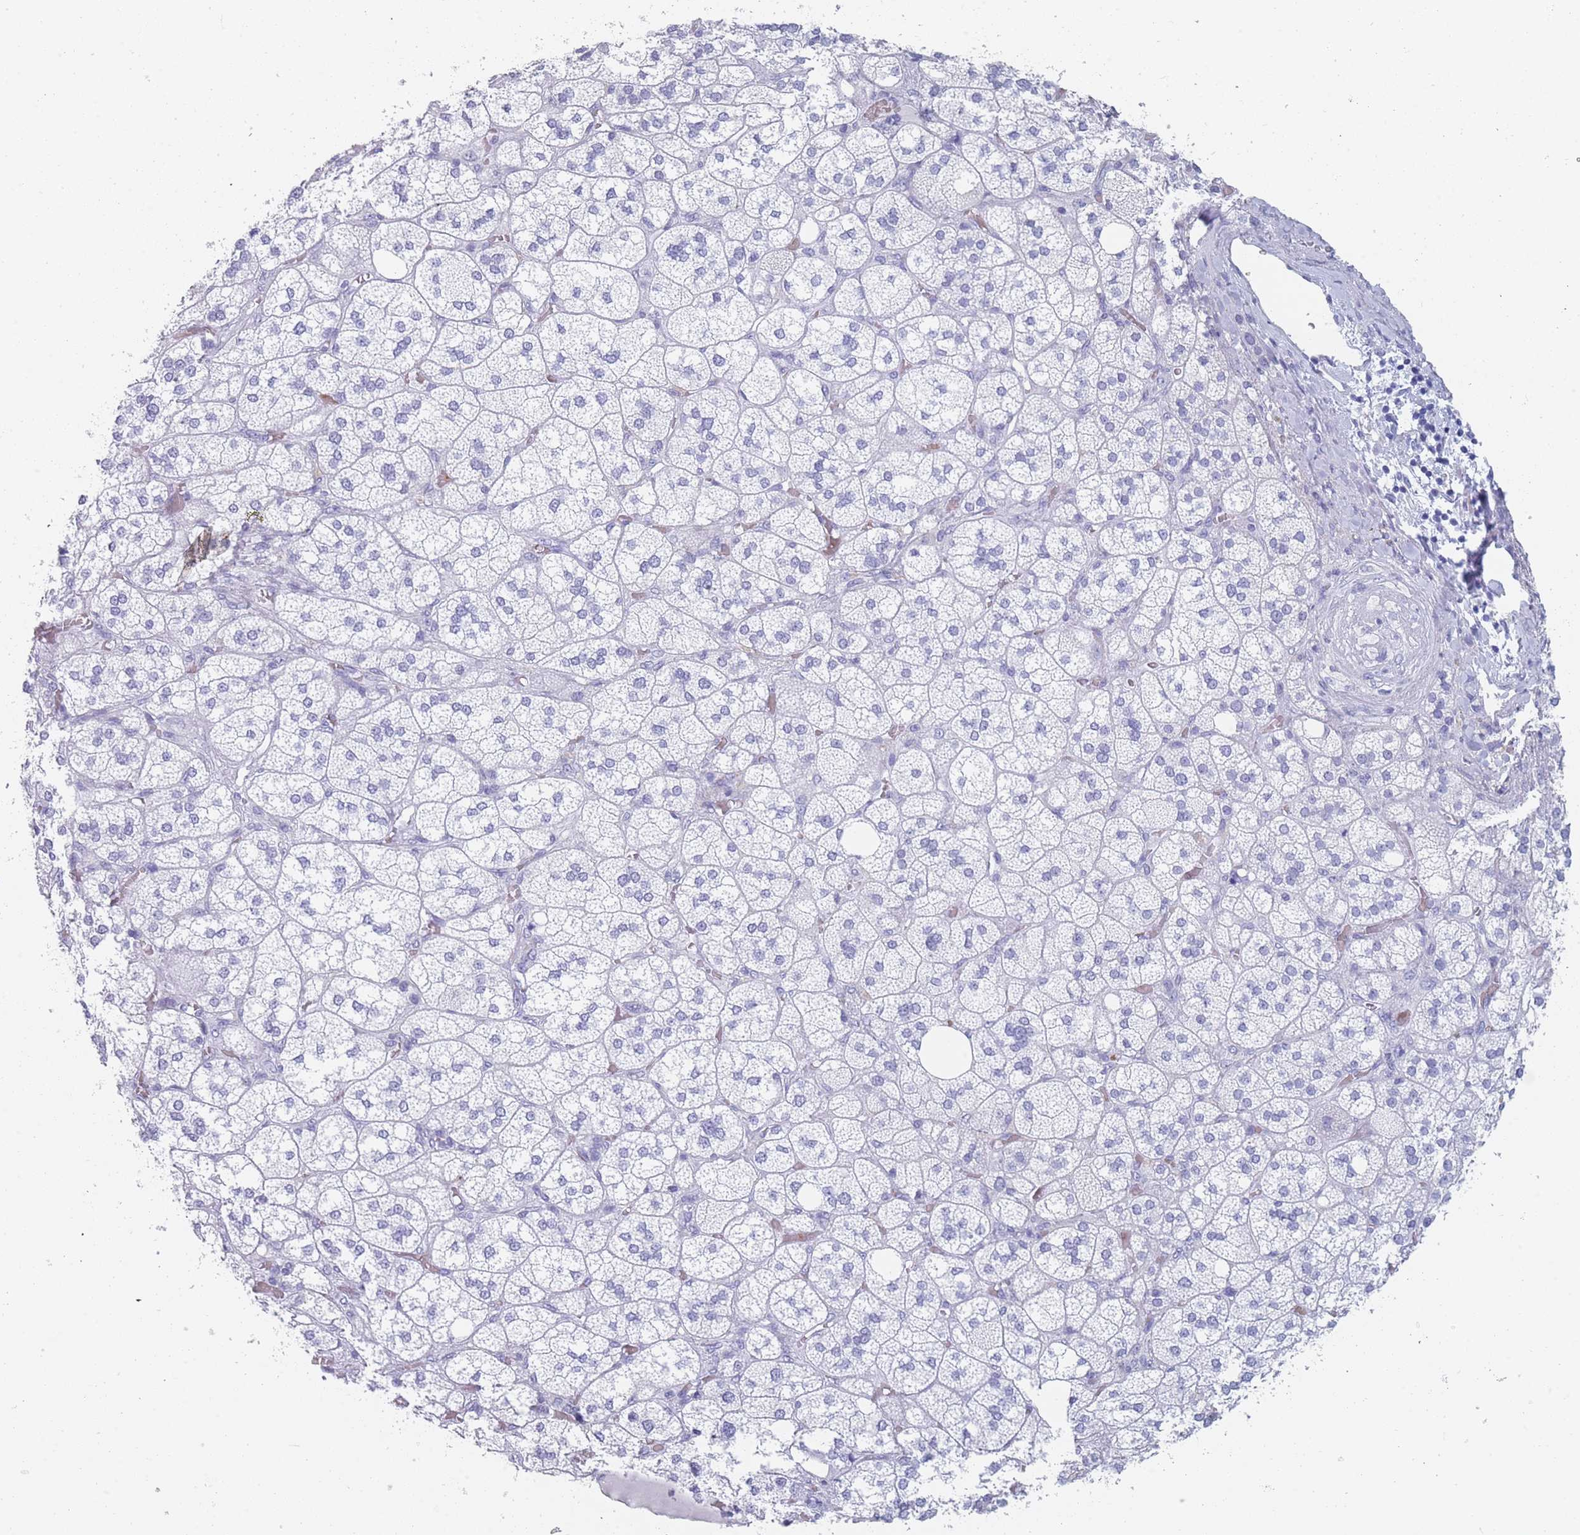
{"staining": {"intensity": "negative", "quantity": "none", "location": "none"}, "tissue": "adrenal gland", "cell_type": "Glandular cells", "image_type": "normal", "snomed": [{"axis": "morphology", "description": "Normal tissue, NOS"}, {"axis": "topography", "description": "Adrenal gland"}], "caption": "High magnification brightfield microscopy of normal adrenal gland stained with DAB (3,3'-diaminobenzidine) (brown) and counterstained with hematoxylin (blue): glandular cells show no significant staining.", "gene": "OR5D16", "patient": {"sex": "male", "age": 61}}